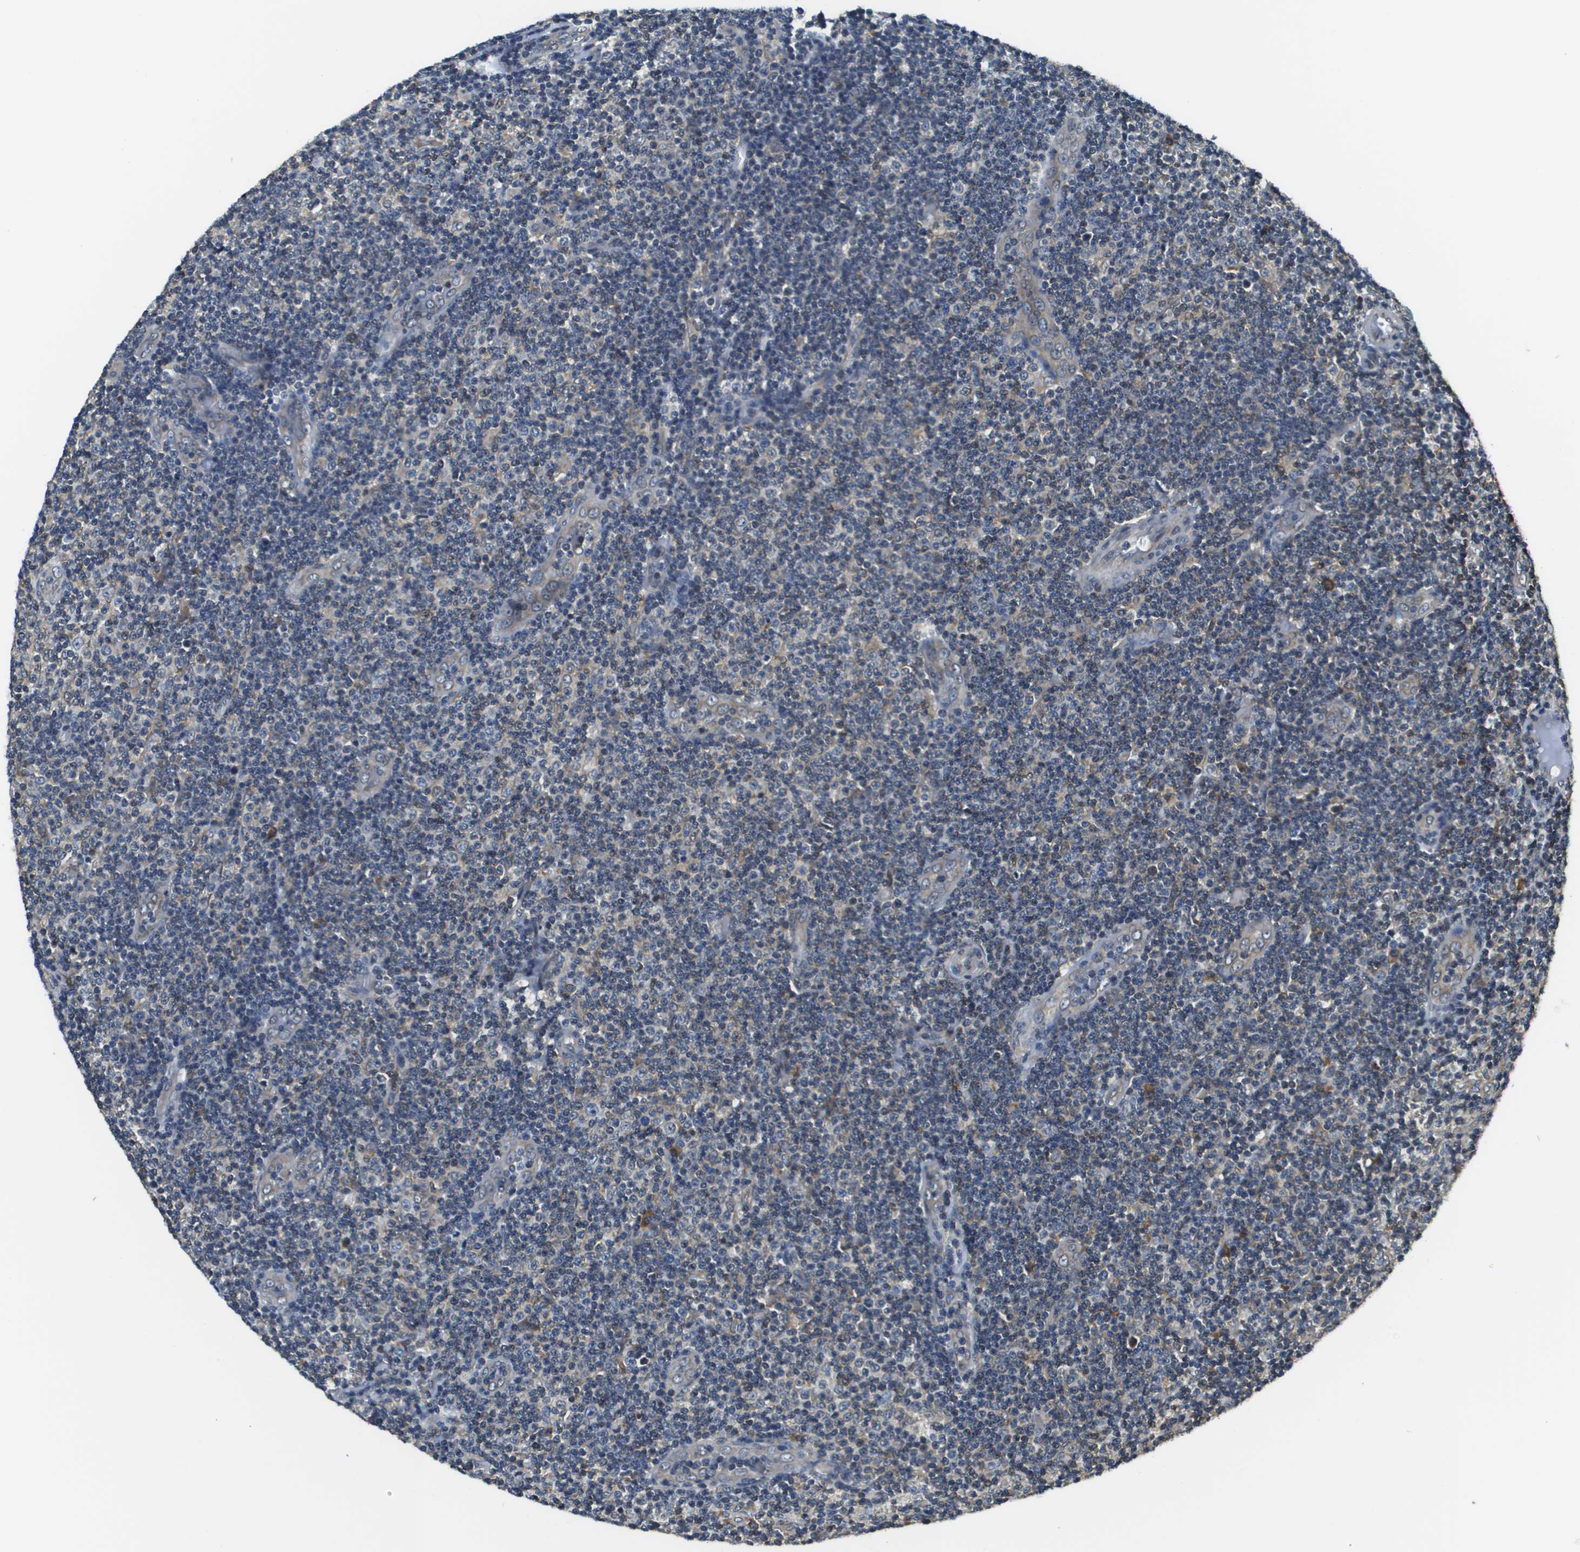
{"staining": {"intensity": "weak", "quantity": "<25%", "location": "cytoplasmic/membranous"}, "tissue": "lymphoma", "cell_type": "Tumor cells", "image_type": "cancer", "snomed": [{"axis": "morphology", "description": "Malignant lymphoma, non-Hodgkin's type, Low grade"}, {"axis": "topography", "description": "Lymph node"}], "caption": "An image of human malignant lymphoma, non-Hodgkin's type (low-grade) is negative for staining in tumor cells. (DAB (3,3'-diaminobenzidine) IHC with hematoxylin counter stain).", "gene": "SEC62", "patient": {"sex": "male", "age": 83}}